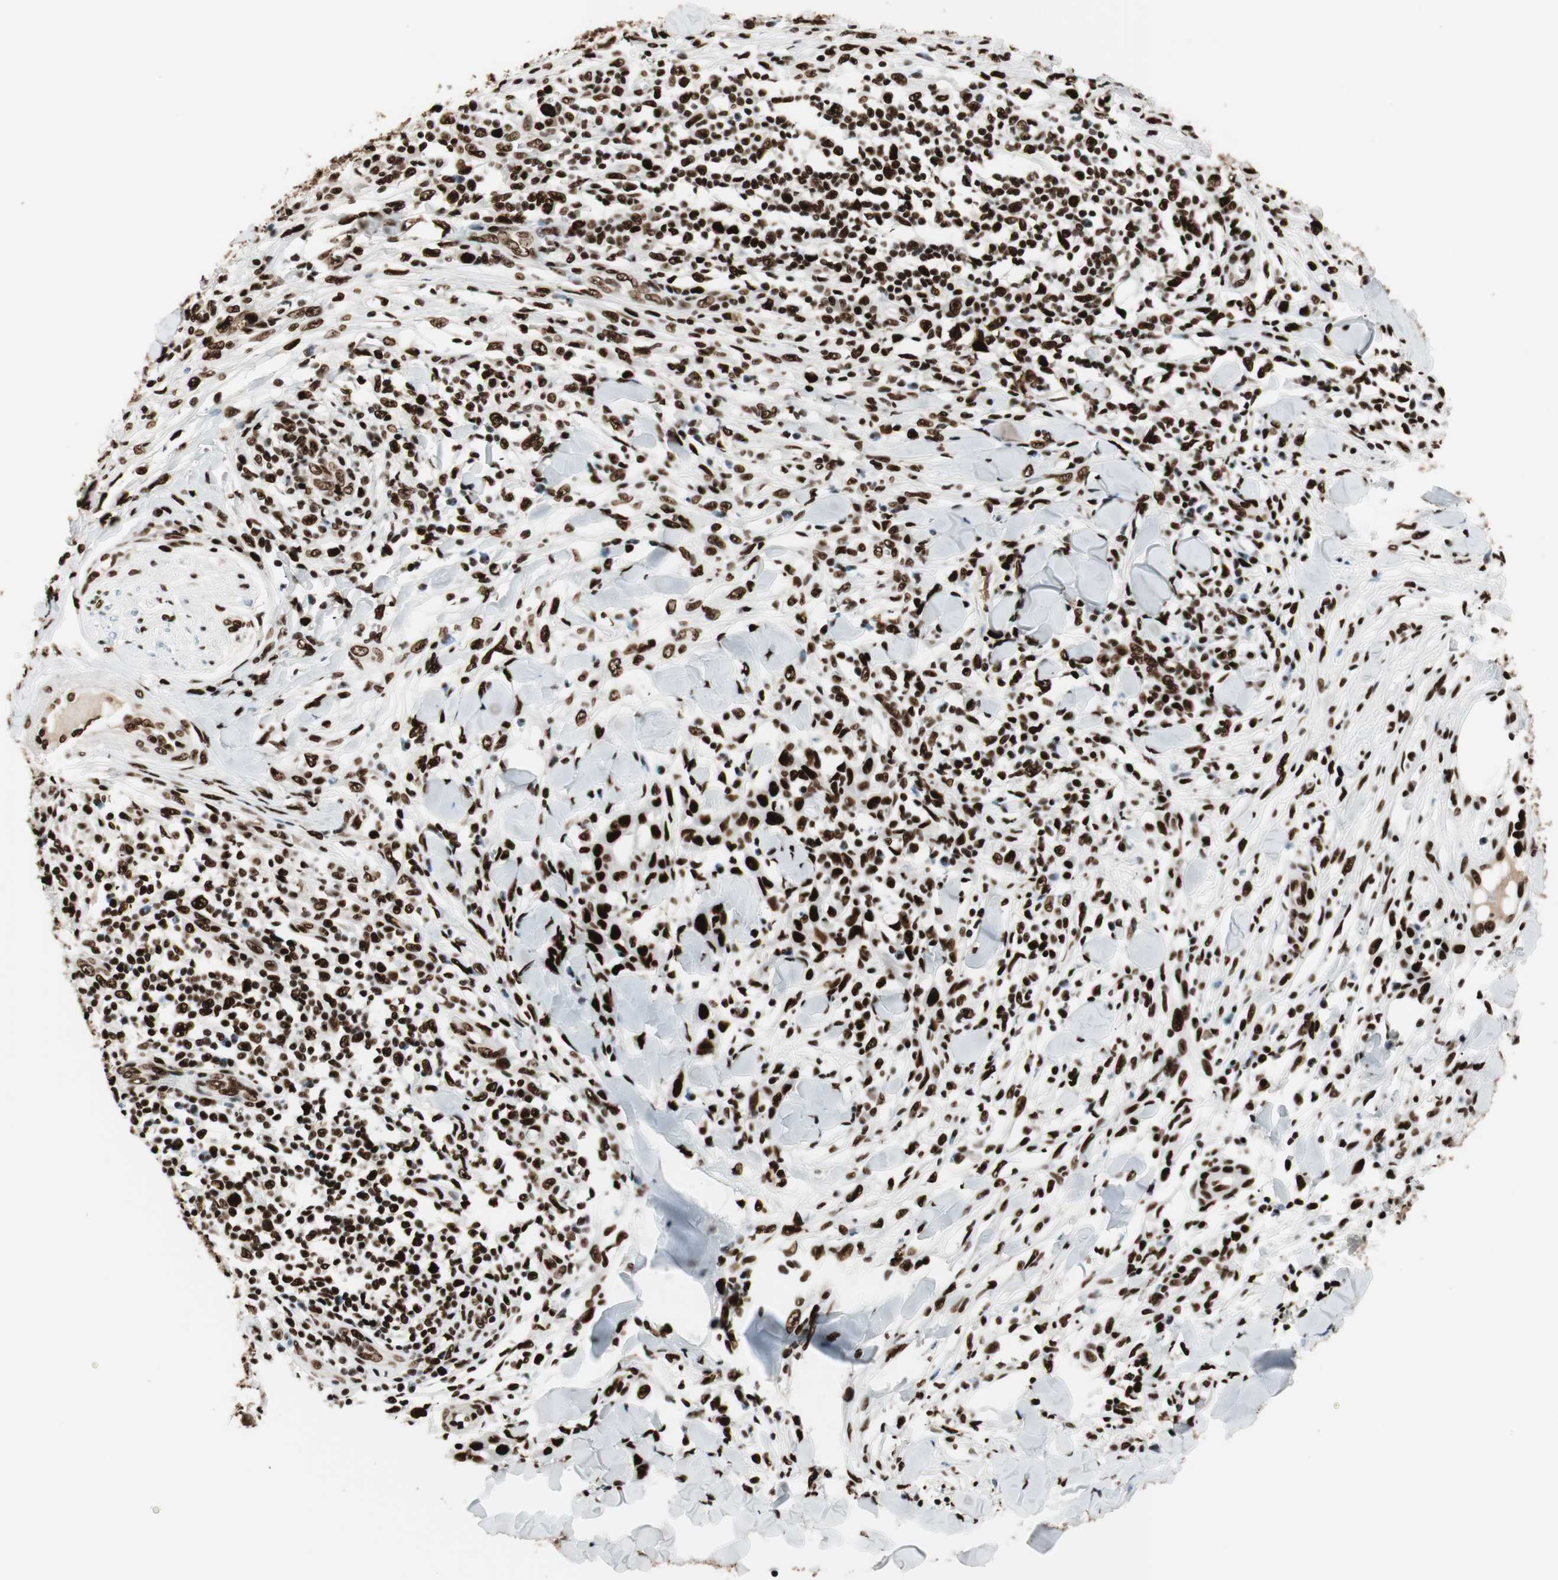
{"staining": {"intensity": "strong", "quantity": ">75%", "location": "nuclear"}, "tissue": "skin cancer", "cell_type": "Tumor cells", "image_type": "cancer", "snomed": [{"axis": "morphology", "description": "Squamous cell carcinoma, NOS"}, {"axis": "topography", "description": "Skin"}], "caption": "This micrograph reveals immunohistochemistry staining of skin cancer, with high strong nuclear staining in approximately >75% of tumor cells.", "gene": "PSME3", "patient": {"sex": "male", "age": 24}}